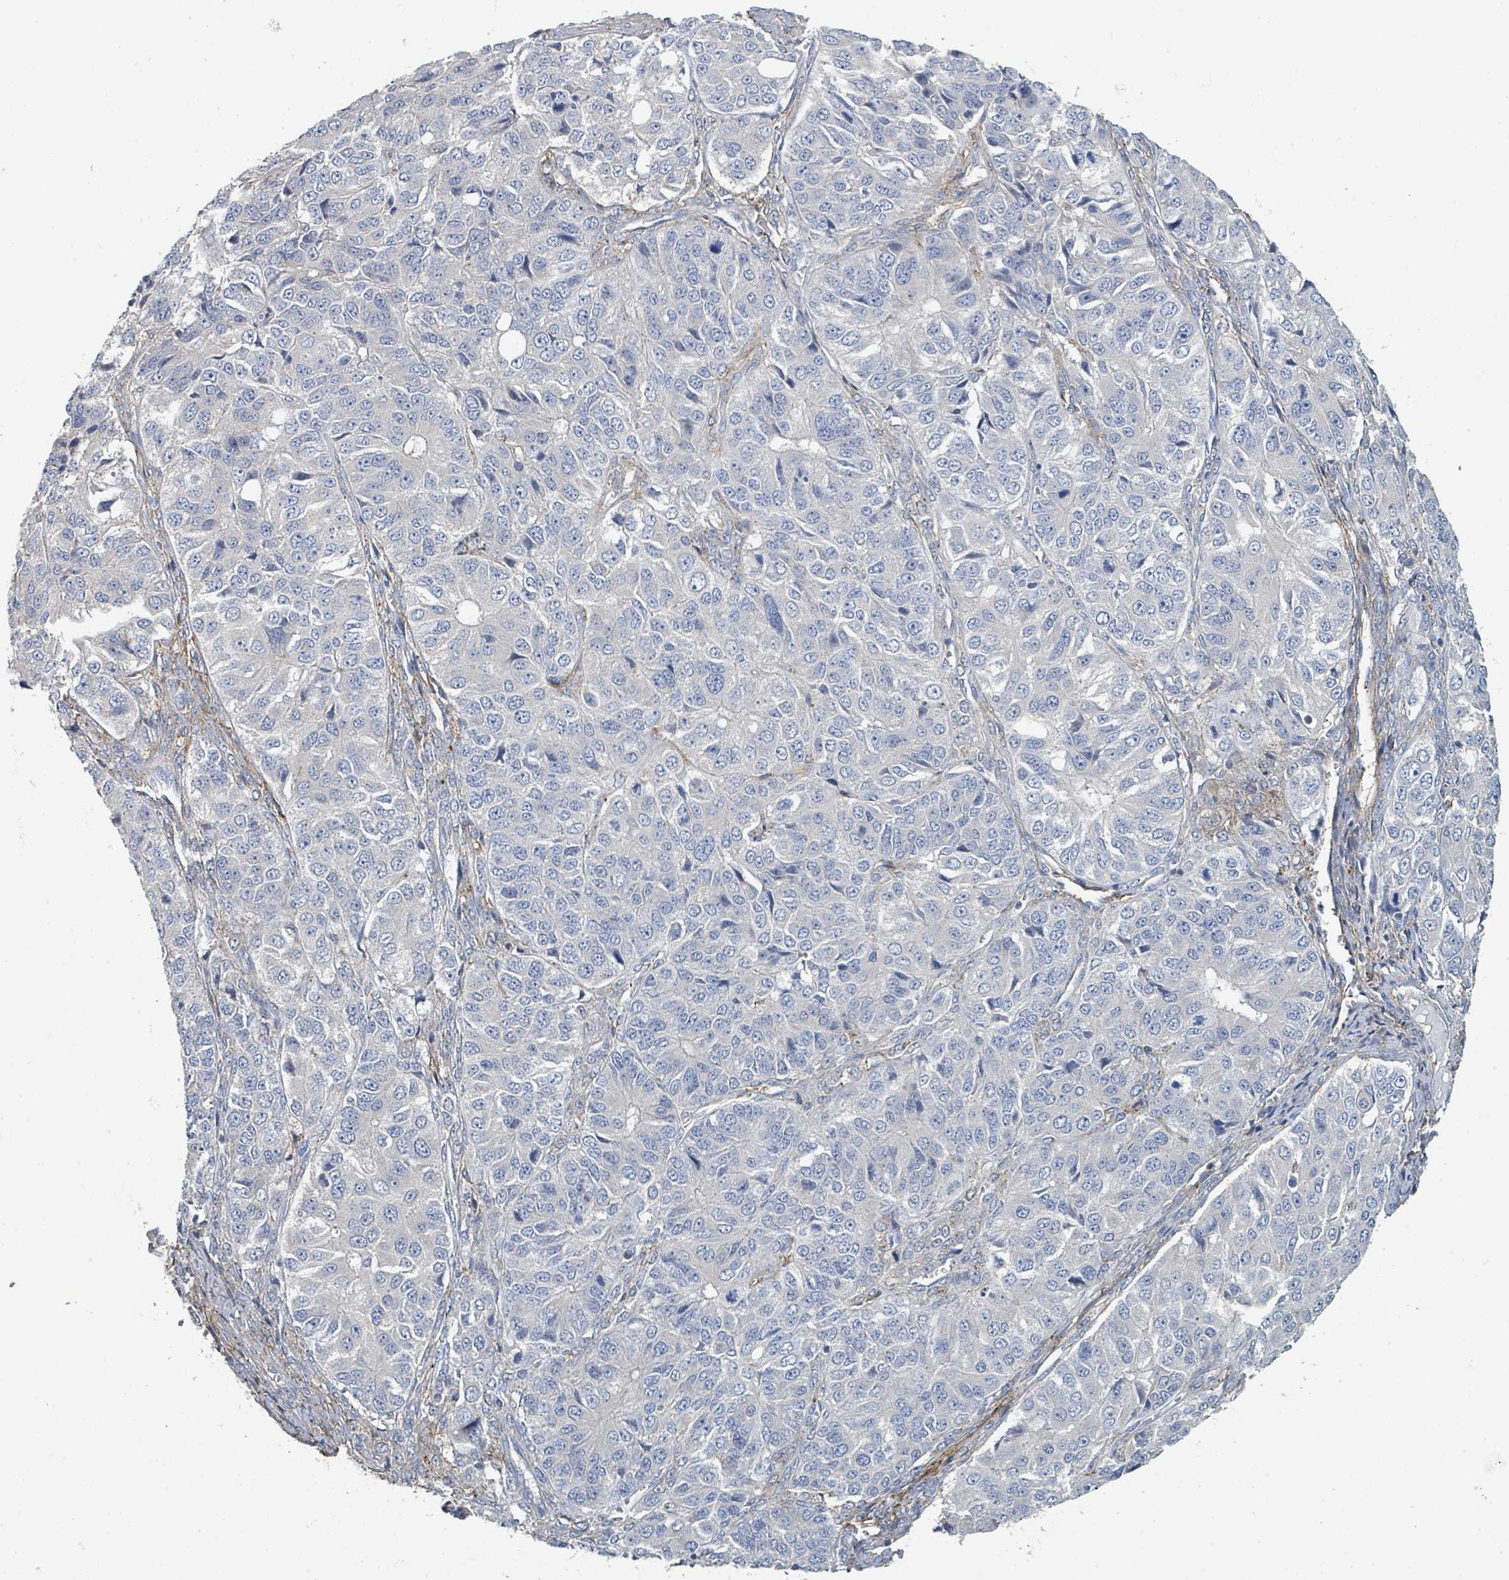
{"staining": {"intensity": "negative", "quantity": "none", "location": "none"}, "tissue": "ovarian cancer", "cell_type": "Tumor cells", "image_type": "cancer", "snomed": [{"axis": "morphology", "description": "Carcinoma, endometroid"}, {"axis": "topography", "description": "Ovary"}], "caption": "This is an immunohistochemistry (IHC) micrograph of ovarian cancer. There is no staining in tumor cells.", "gene": "LRRC42", "patient": {"sex": "female", "age": 51}}